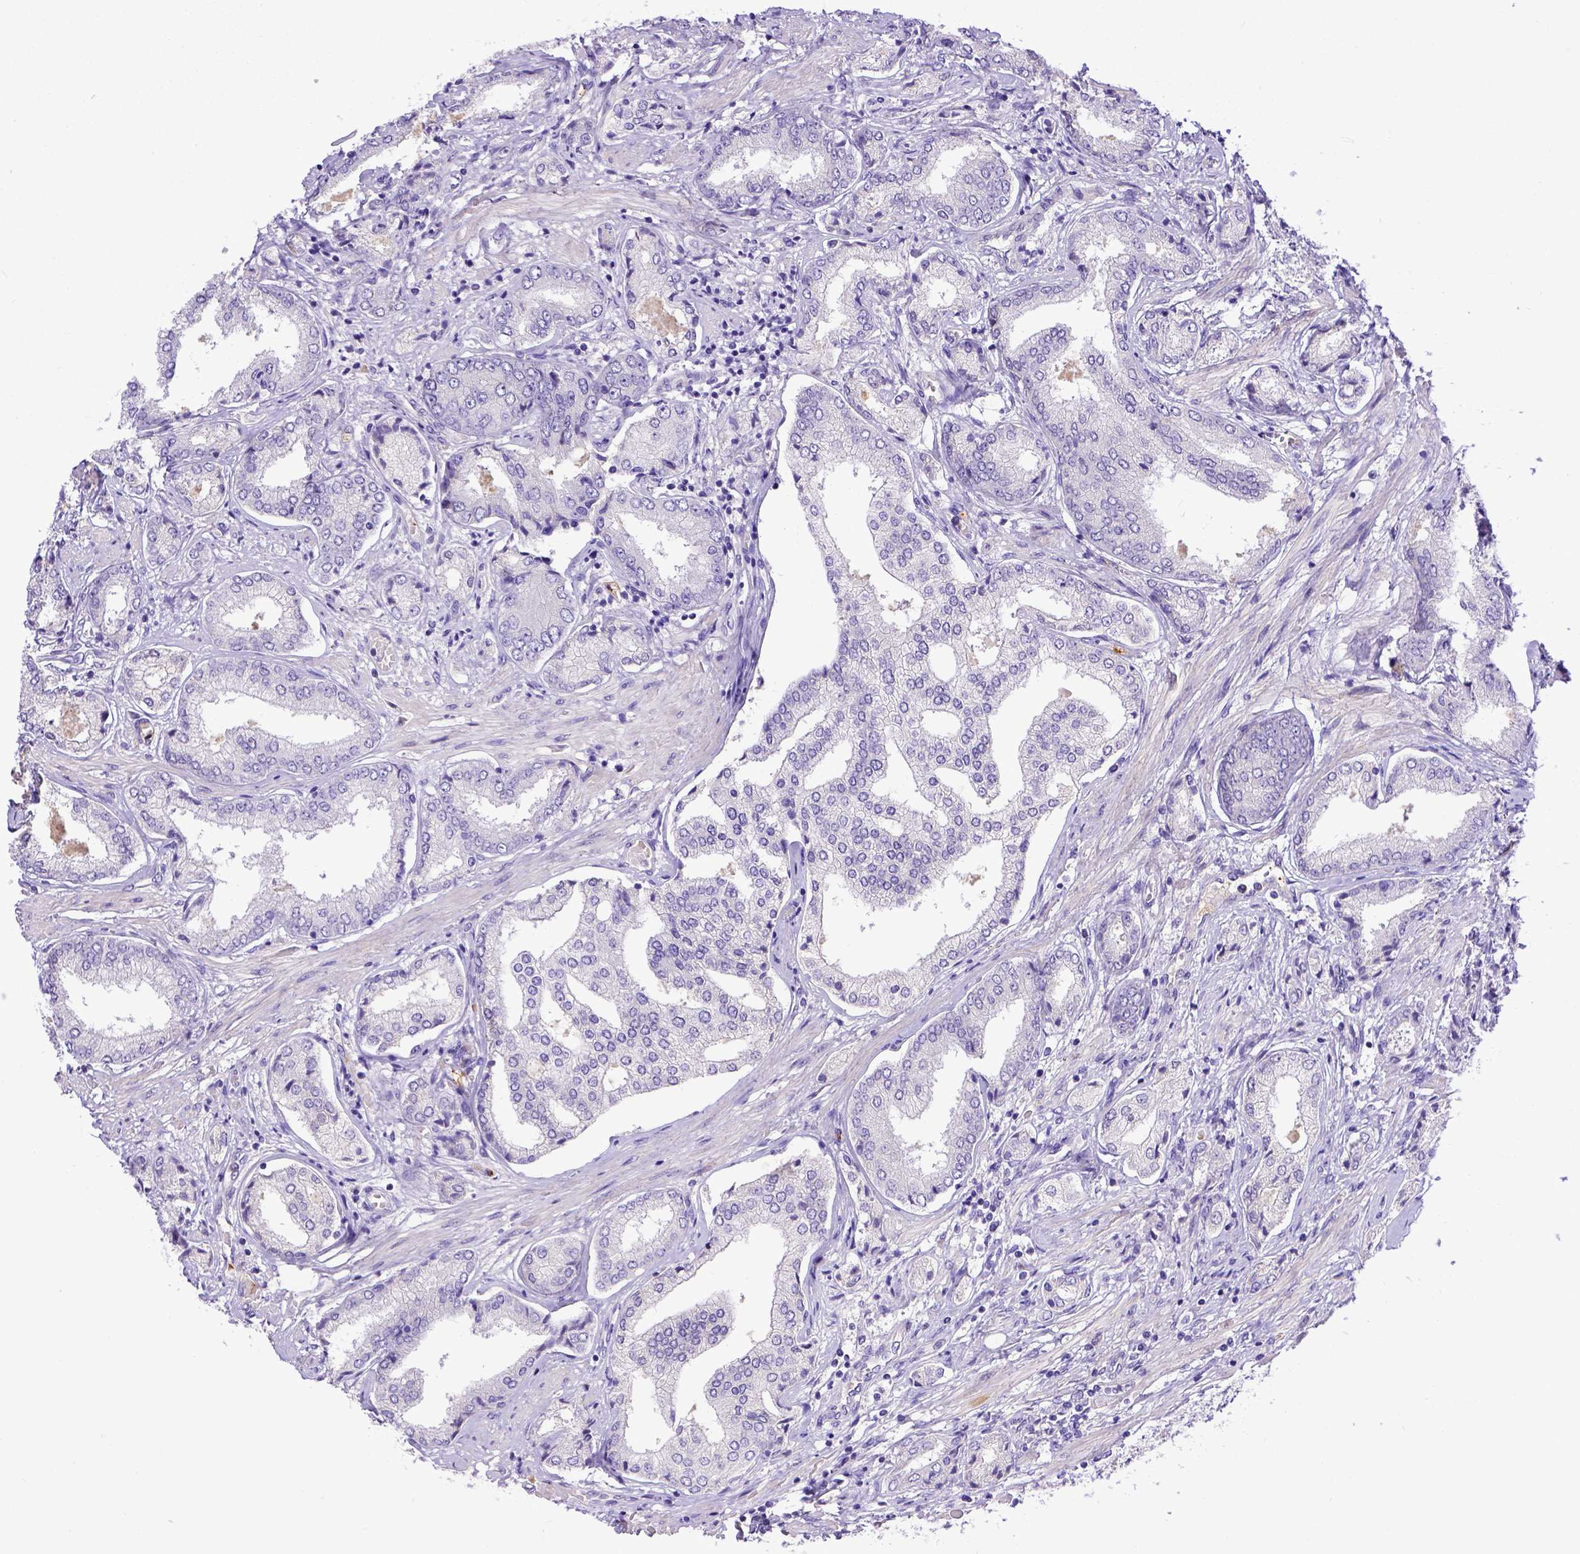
{"staining": {"intensity": "negative", "quantity": "none", "location": "none"}, "tissue": "prostate cancer", "cell_type": "Tumor cells", "image_type": "cancer", "snomed": [{"axis": "morphology", "description": "Adenocarcinoma, NOS"}, {"axis": "topography", "description": "Prostate"}], "caption": "Prostate cancer was stained to show a protein in brown. There is no significant positivity in tumor cells.", "gene": "CFAP300", "patient": {"sex": "male", "age": 63}}